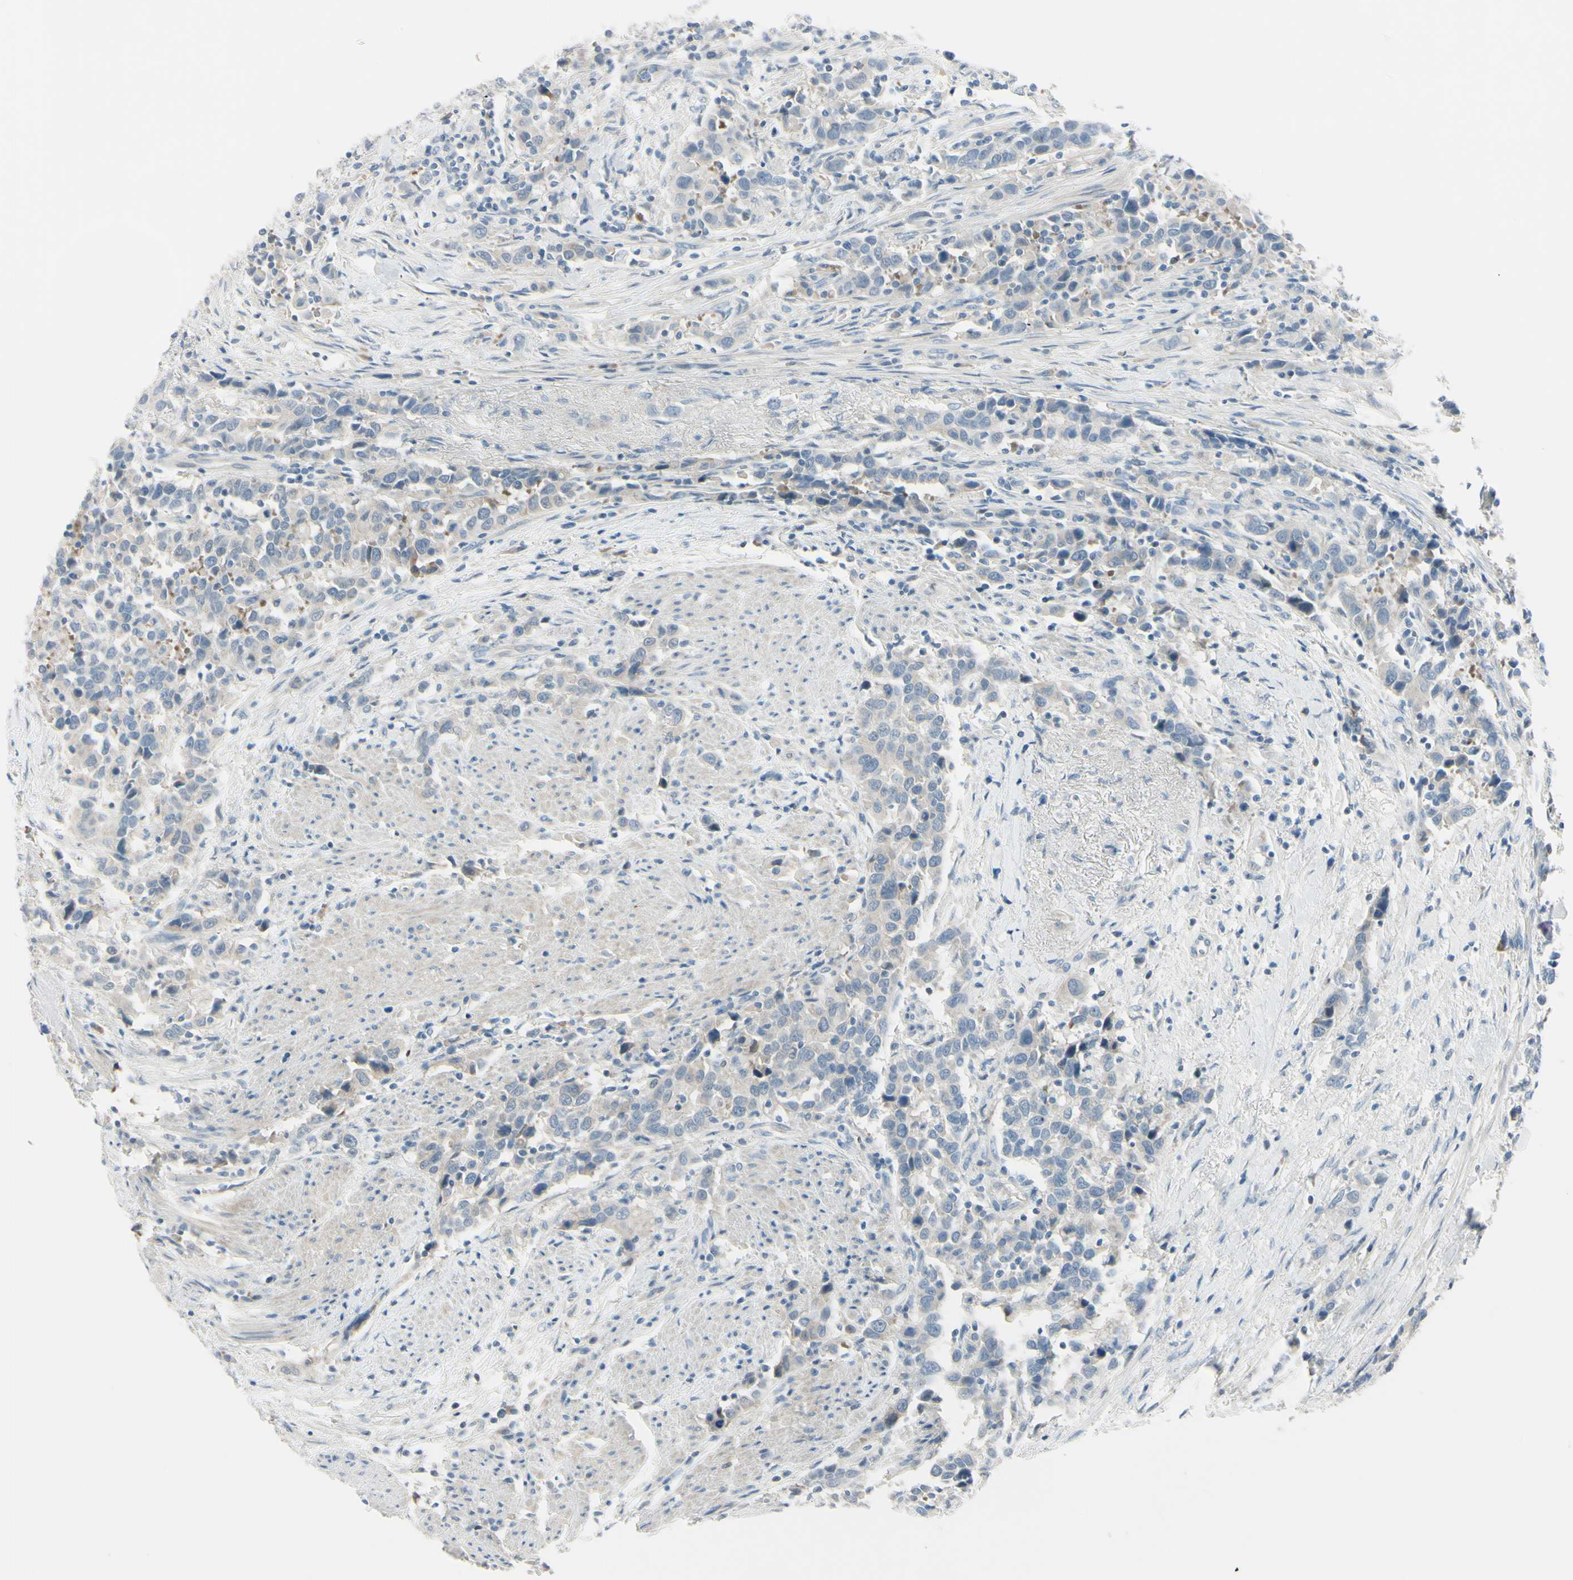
{"staining": {"intensity": "negative", "quantity": "none", "location": "none"}, "tissue": "urothelial cancer", "cell_type": "Tumor cells", "image_type": "cancer", "snomed": [{"axis": "morphology", "description": "Urothelial carcinoma, High grade"}, {"axis": "topography", "description": "Urinary bladder"}], "caption": "This is a histopathology image of immunohistochemistry (IHC) staining of urothelial carcinoma (high-grade), which shows no positivity in tumor cells.", "gene": "ASB9", "patient": {"sex": "male", "age": 61}}